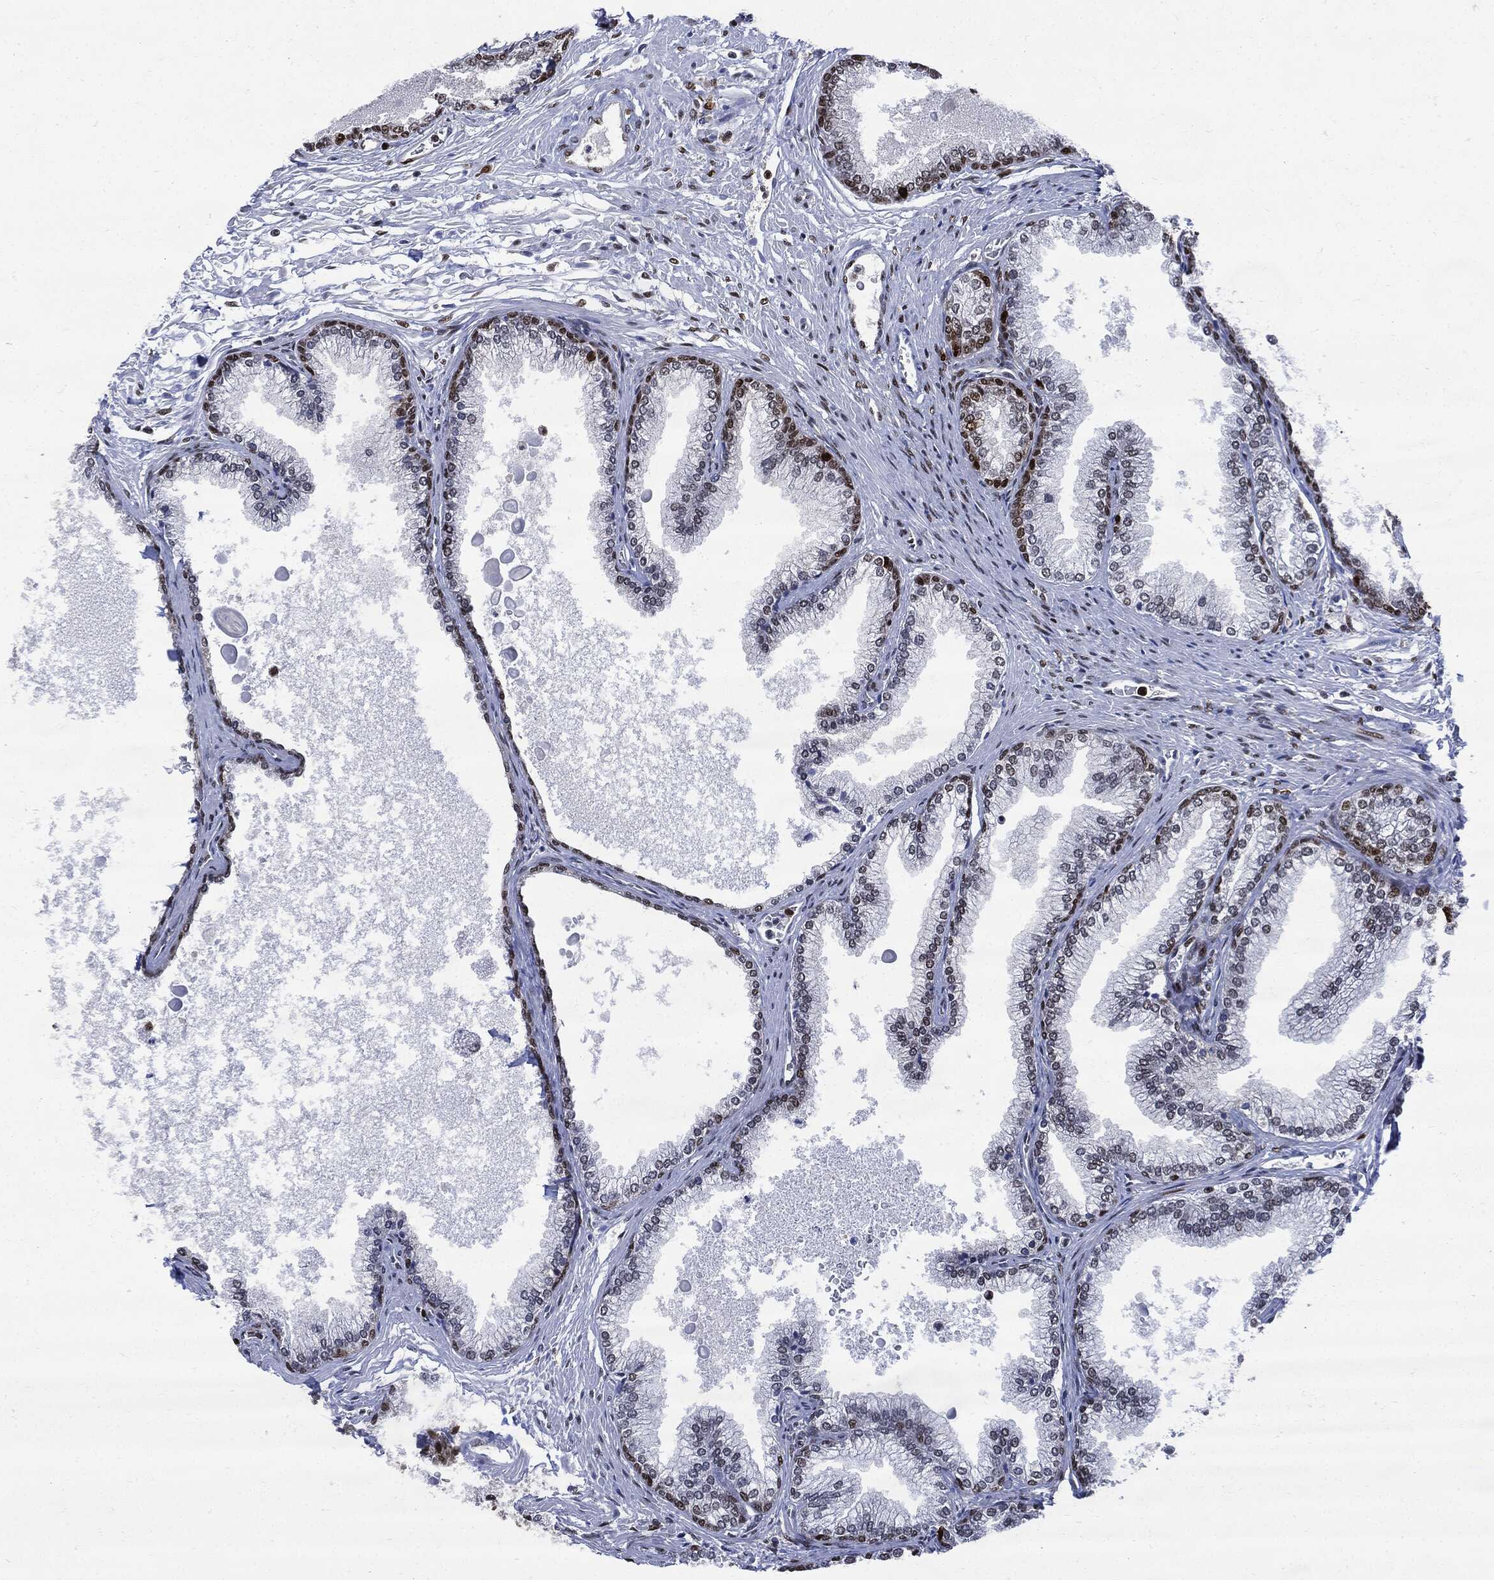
{"staining": {"intensity": "strong", "quantity": ">75%", "location": "nuclear"}, "tissue": "prostate", "cell_type": "Glandular cells", "image_type": "normal", "snomed": [{"axis": "morphology", "description": "Normal tissue, NOS"}, {"axis": "topography", "description": "Prostate"}], "caption": "A high amount of strong nuclear positivity is seen in about >75% of glandular cells in normal prostate. (DAB IHC, brown staining for protein, blue staining for nuclei).", "gene": "PCNA", "patient": {"sex": "male", "age": 72}}